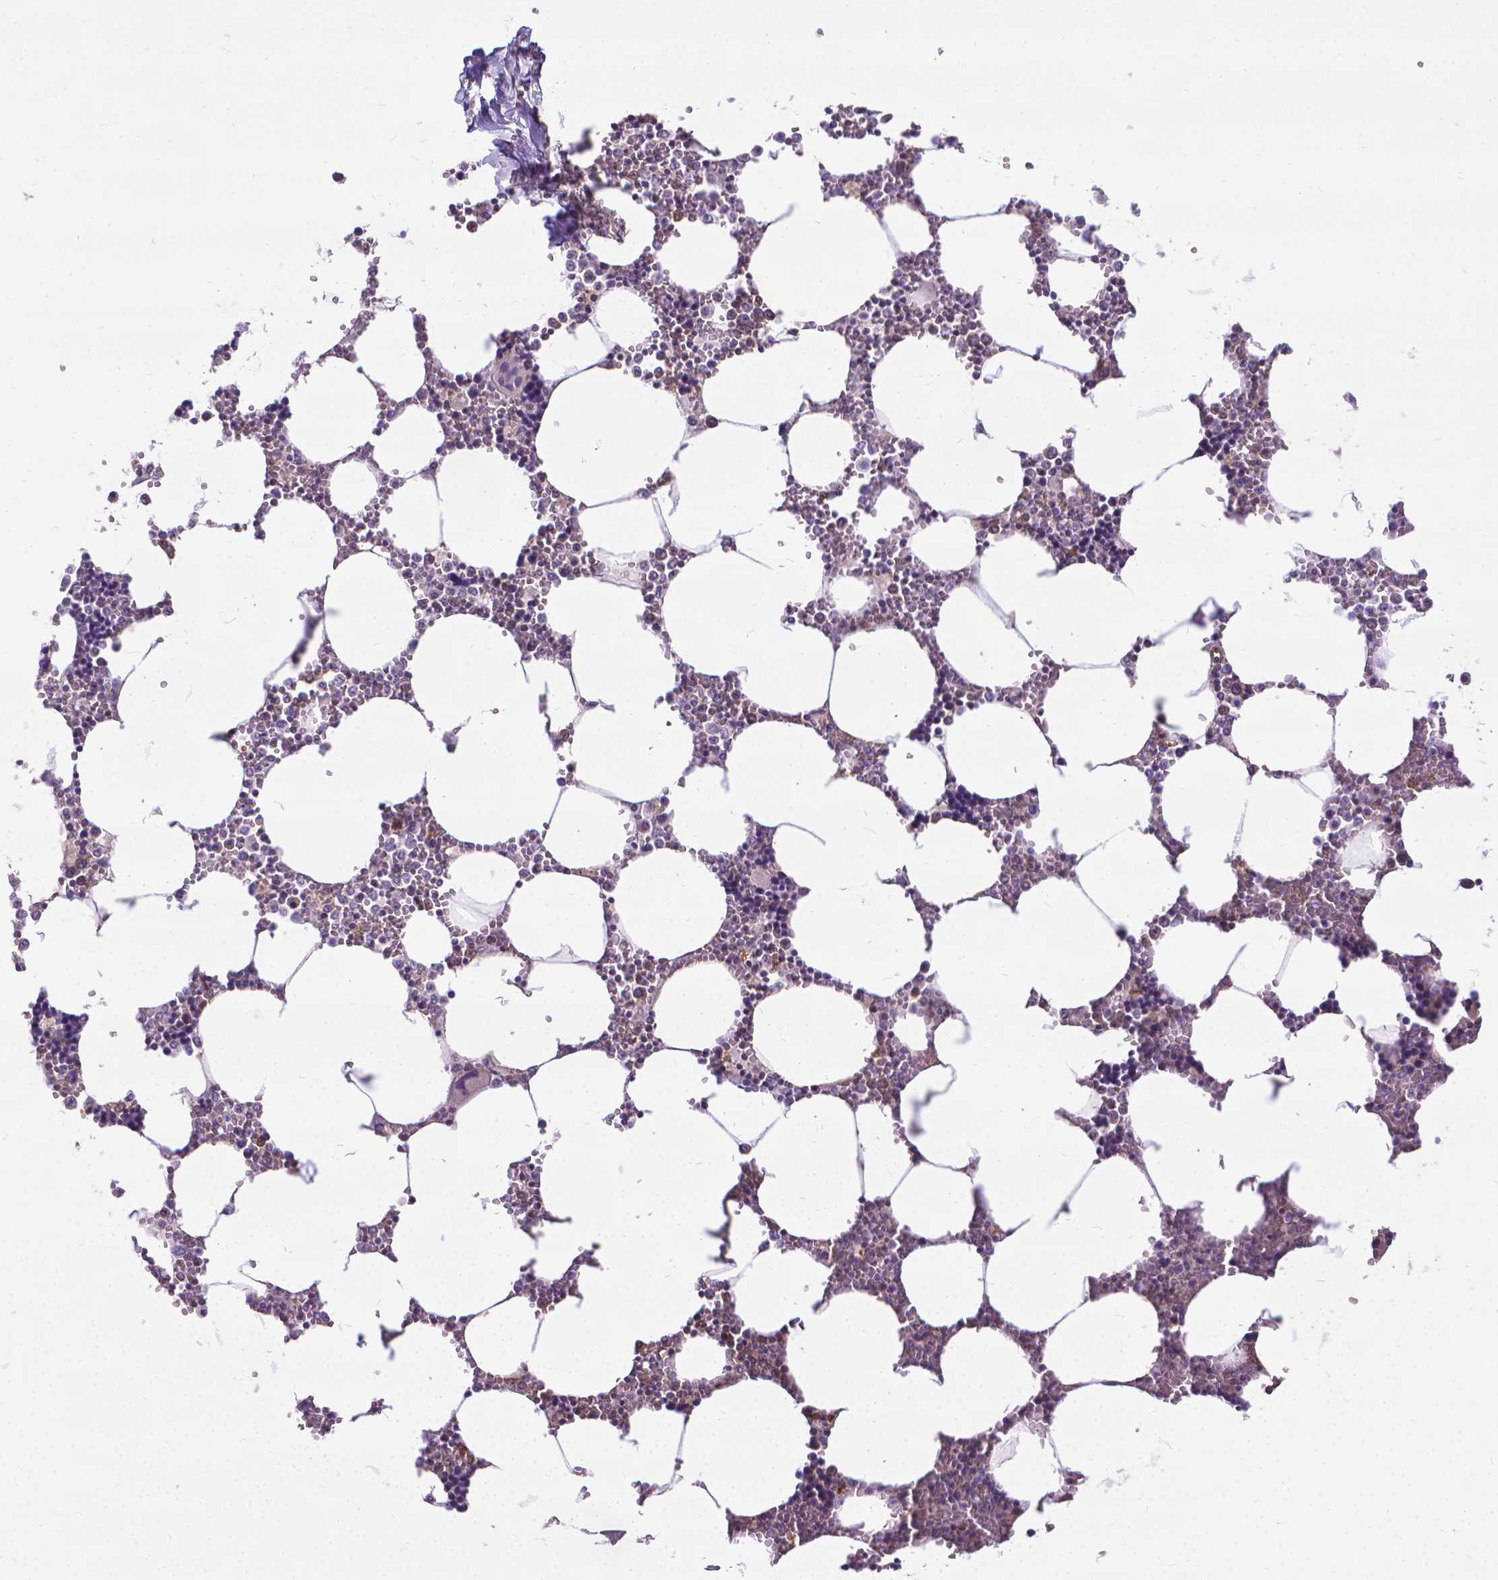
{"staining": {"intensity": "negative", "quantity": "none", "location": "none"}, "tissue": "bone marrow", "cell_type": "Hematopoietic cells", "image_type": "normal", "snomed": [{"axis": "morphology", "description": "Normal tissue, NOS"}, {"axis": "topography", "description": "Bone marrow"}], "caption": "Immunohistochemistry (IHC) of benign bone marrow shows no expression in hematopoietic cells. (Stains: DAB IHC with hematoxylin counter stain, Microscopy: brightfield microscopy at high magnification).", "gene": "CFAP299", "patient": {"sex": "male", "age": 54}}